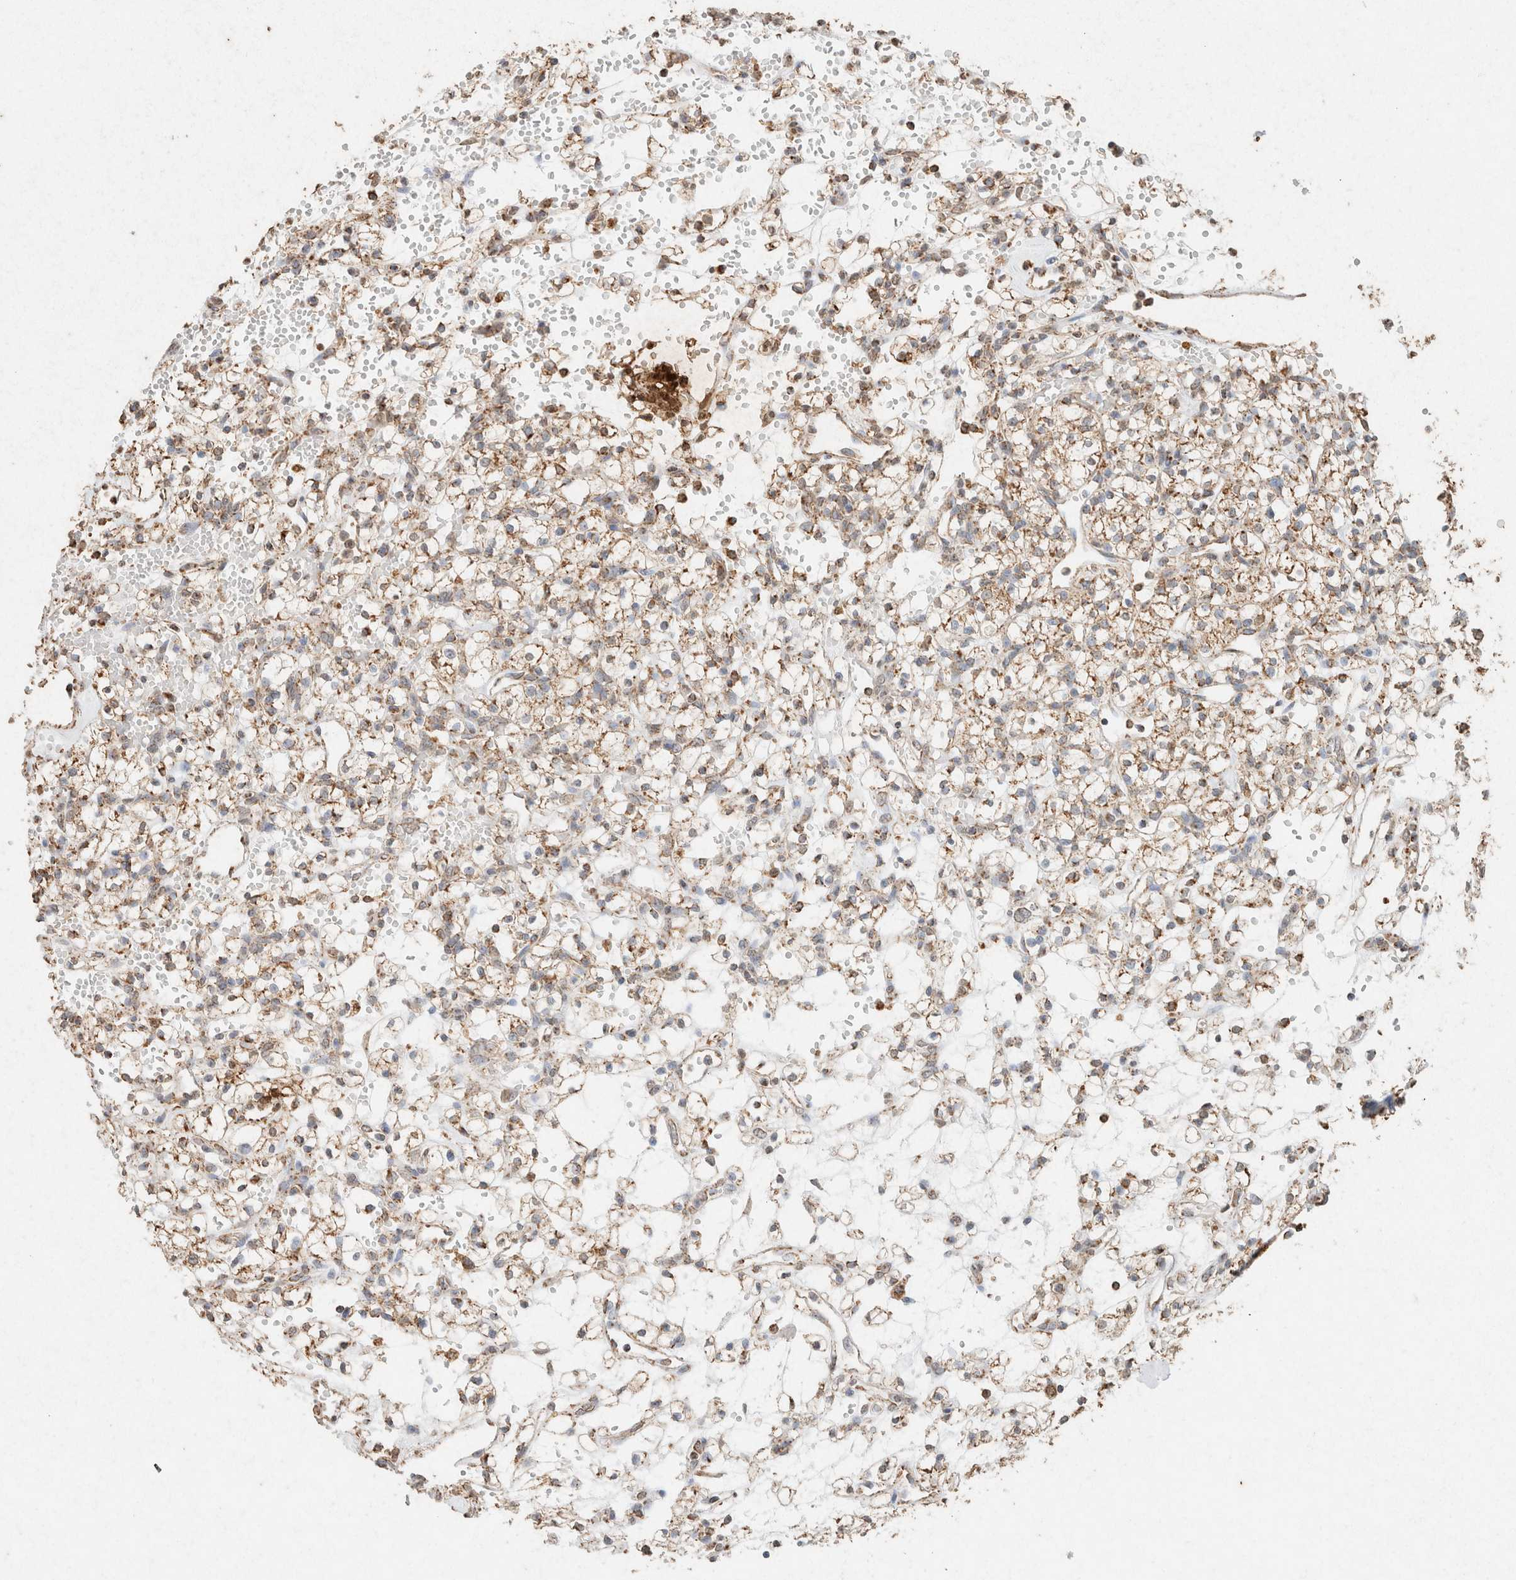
{"staining": {"intensity": "moderate", "quantity": ">75%", "location": "cytoplasmic/membranous"}, "tissue": "renal cancer", "cell_type": "Tumor cells", "image_type": "cancer", "snomed": [{"axis": "morphology", "description": "Adenocarcinoma, NOS"}, {"axis": "topography", "description": "Kidney"}], "caption": "Renal cancer was stained to show a protein in brown. There is medium levels of moderate cytoplasmic/membranous expression in about >75% of tumor cells.", "gene": "SDC2", "patient": {"sex": "female", "age": 60}}